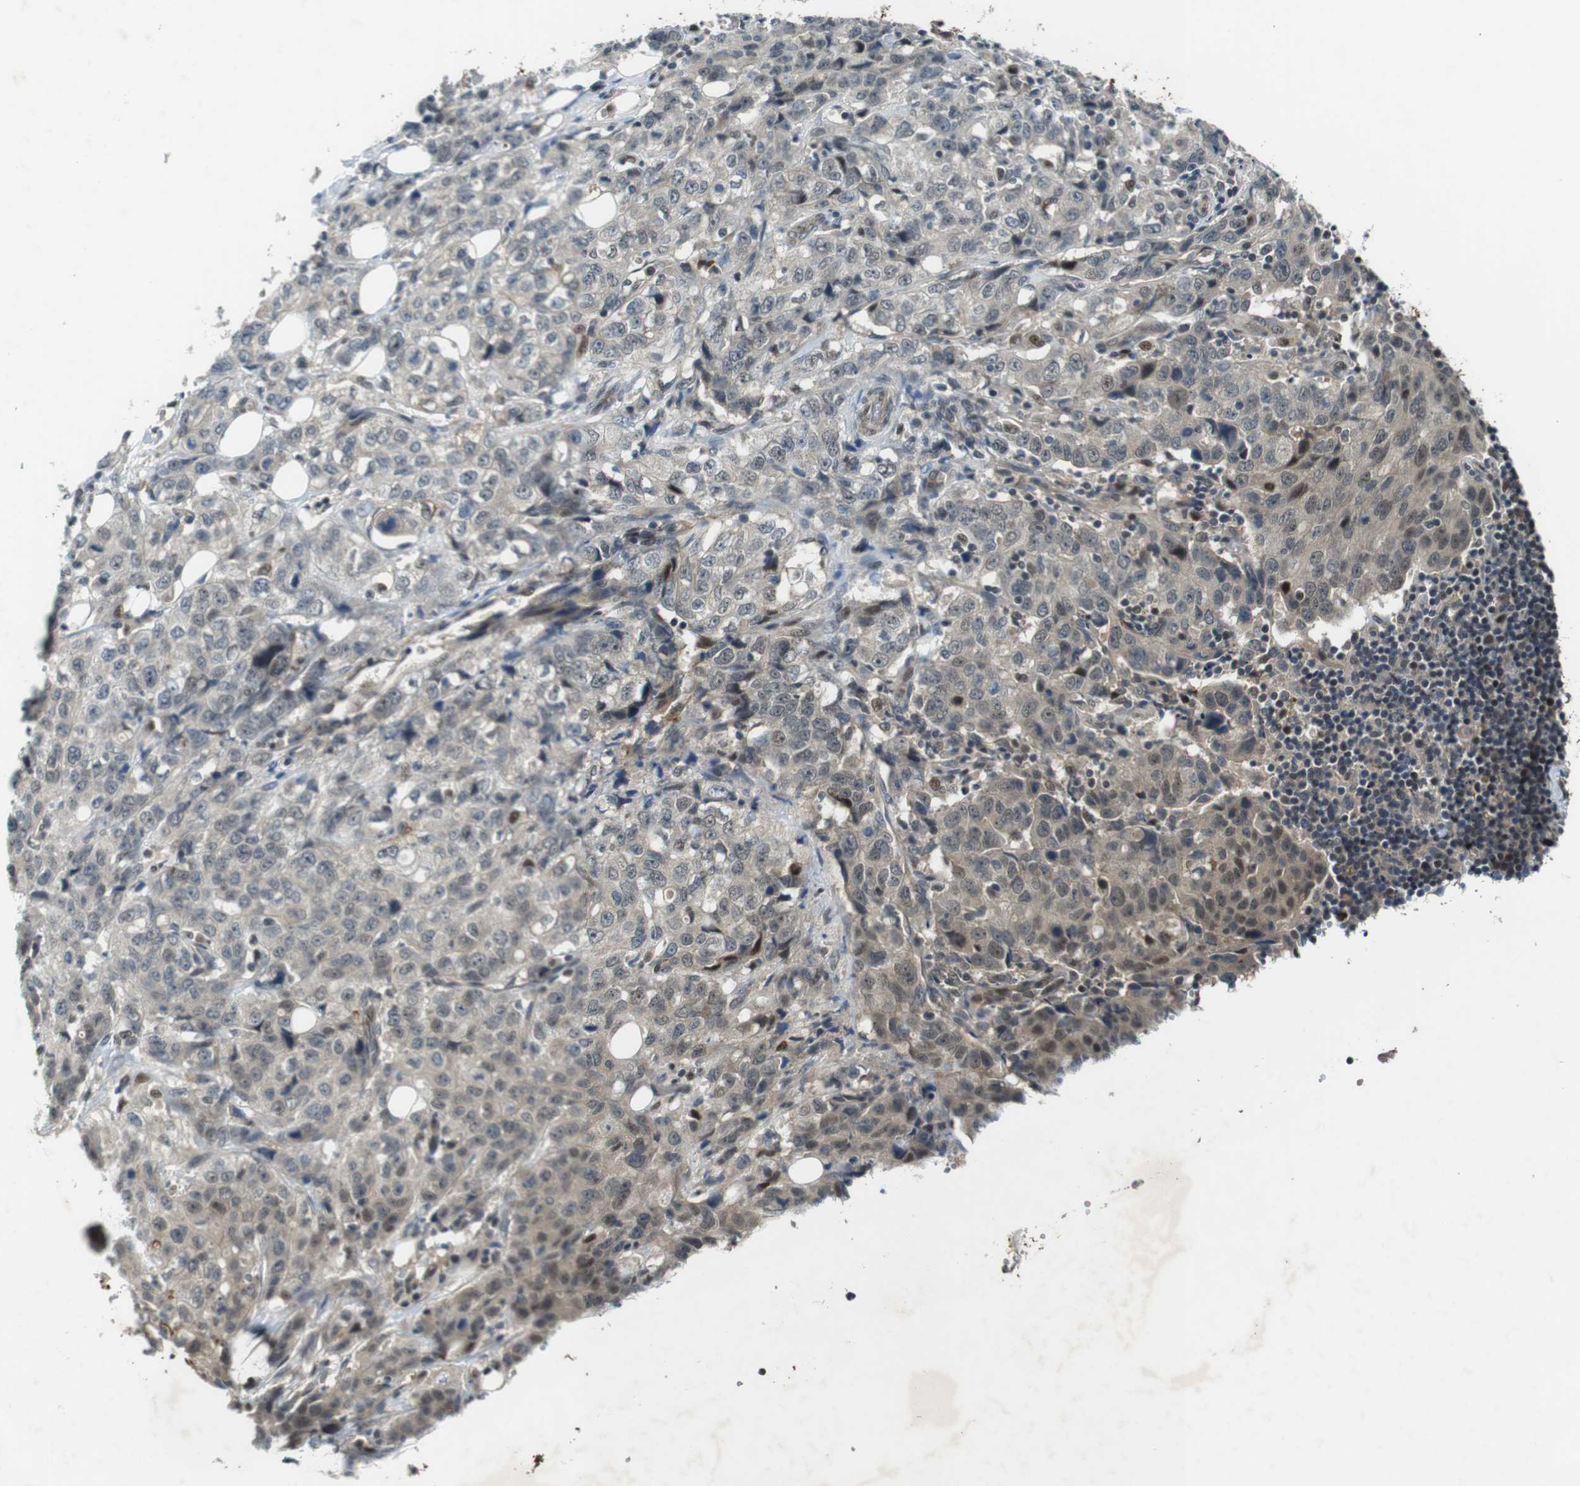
{"staining": {"intensity": "weak", "quantity": ">75%", "location": "cytoplasmic/membranous,nuclear"}, "tissue": "stomach cancer", "cell_type": "Tumor cells", "image_type": "cancer", "snomed": [{"axis": "morphology", "description": "Adenocarcinoma, NOS"}, {"axis": "topography", "description": "Stomach"}], "caption": "Adenocarcinoma (stomach) stained with IHC demonstrates weak cytoplasmic/membranous and nuclear positivity in about >75% of tumor cells.", "gene": "MAPKAPK5", "patient": {"sex": "male", "age": 48}}